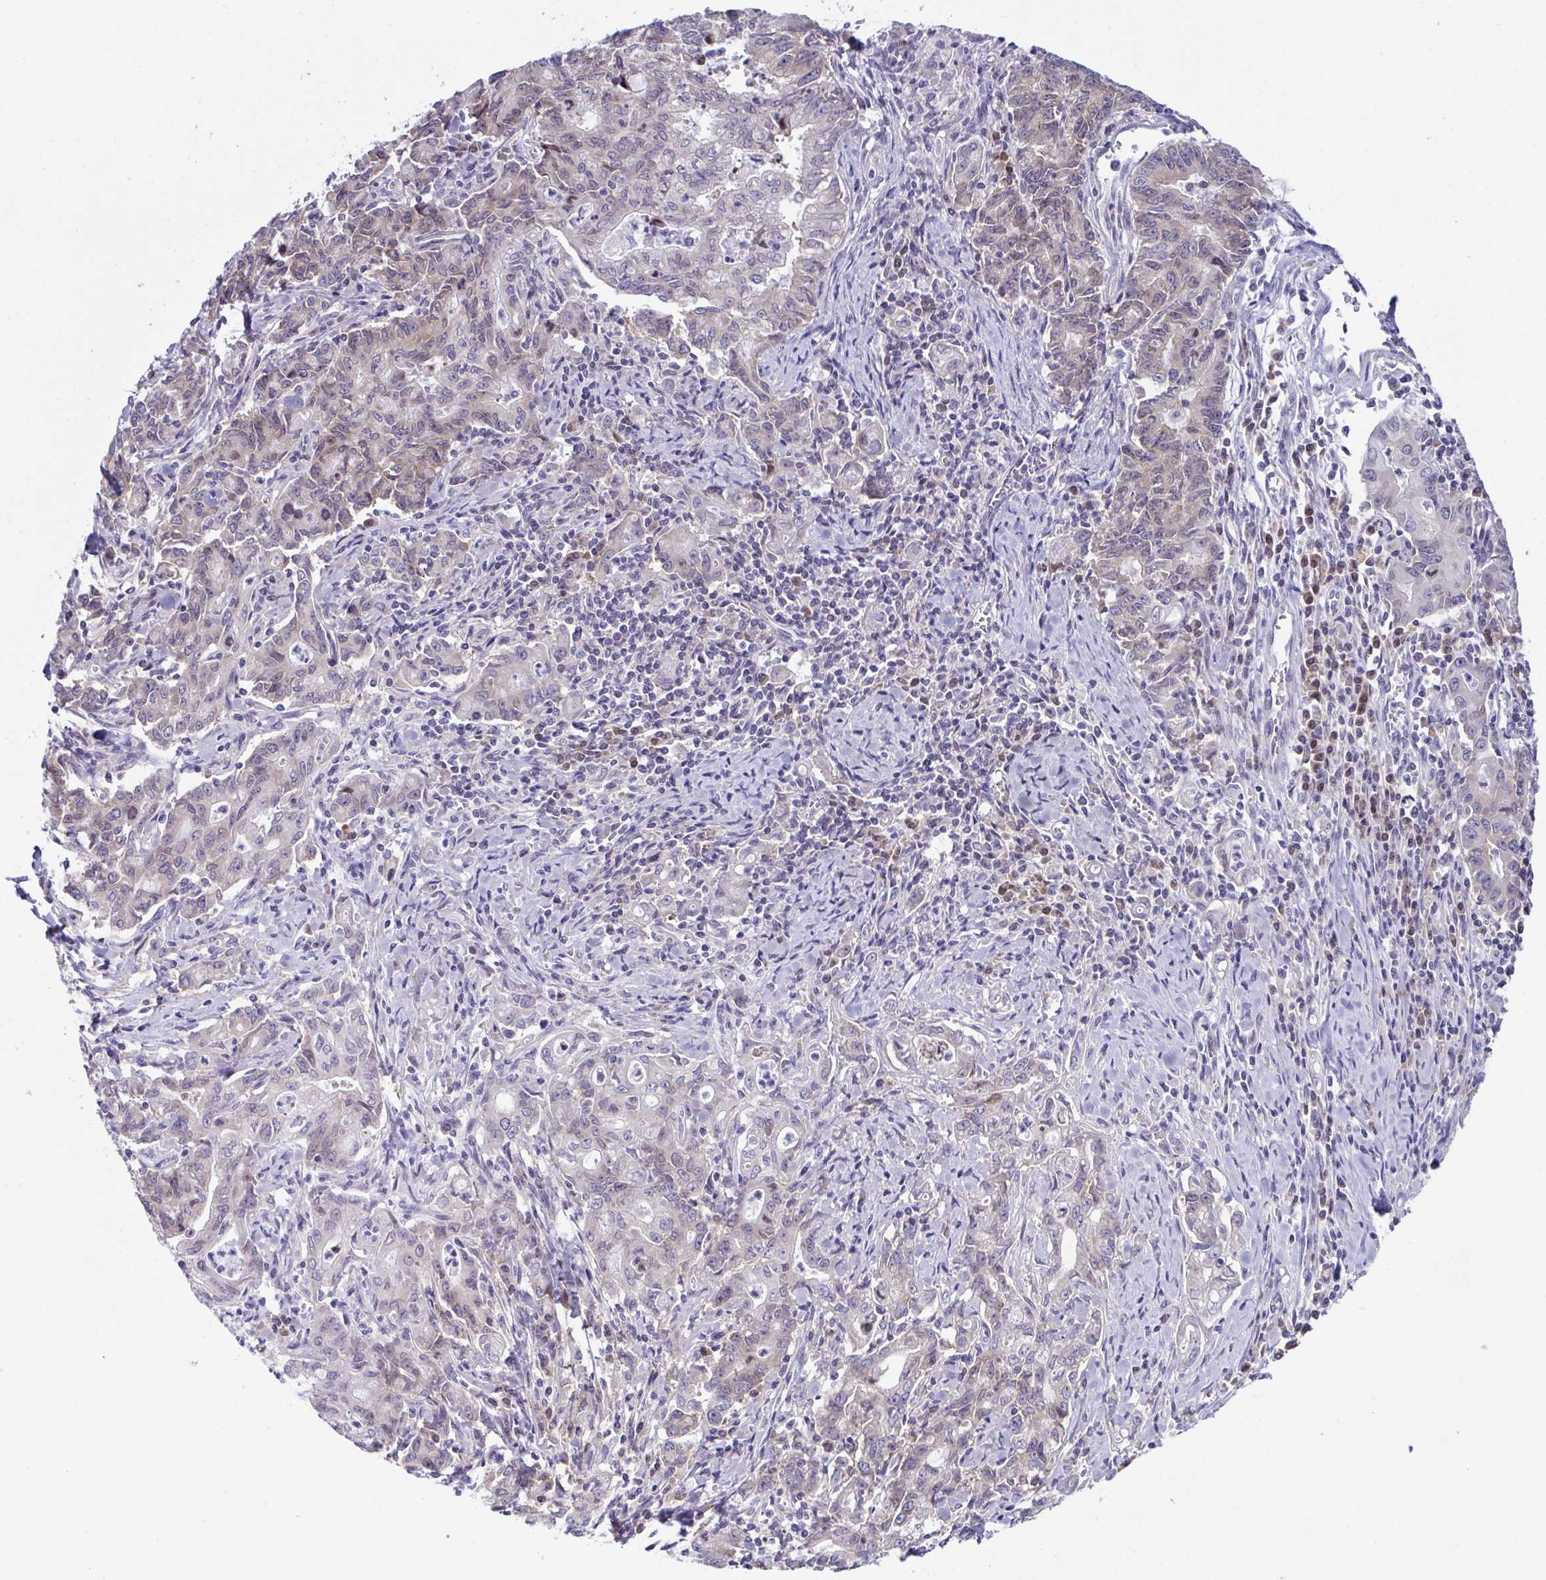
{"staining": {"intensity": "weak", "quantity": "25%-75%", "location": "cytoplasmic/membranous"}, "tissue": "stomach cancer", "cell_type": "Tumor cells", "image_type": "cancer", "snomed": [{"axis": "morphology", "description": "Adenocarcinoma, NOS"}, {"axis": "topography", "description": "Stomach, upper"}], "caption": "Stomach adenocarcinoma was stained to show a protein in brown. There is low levels of weak cytoplasmic/membranous expression in approximately 25%-75% of tumor cells.", "gene": "FAU", "patient": {"sex": "female", "age": 79}}